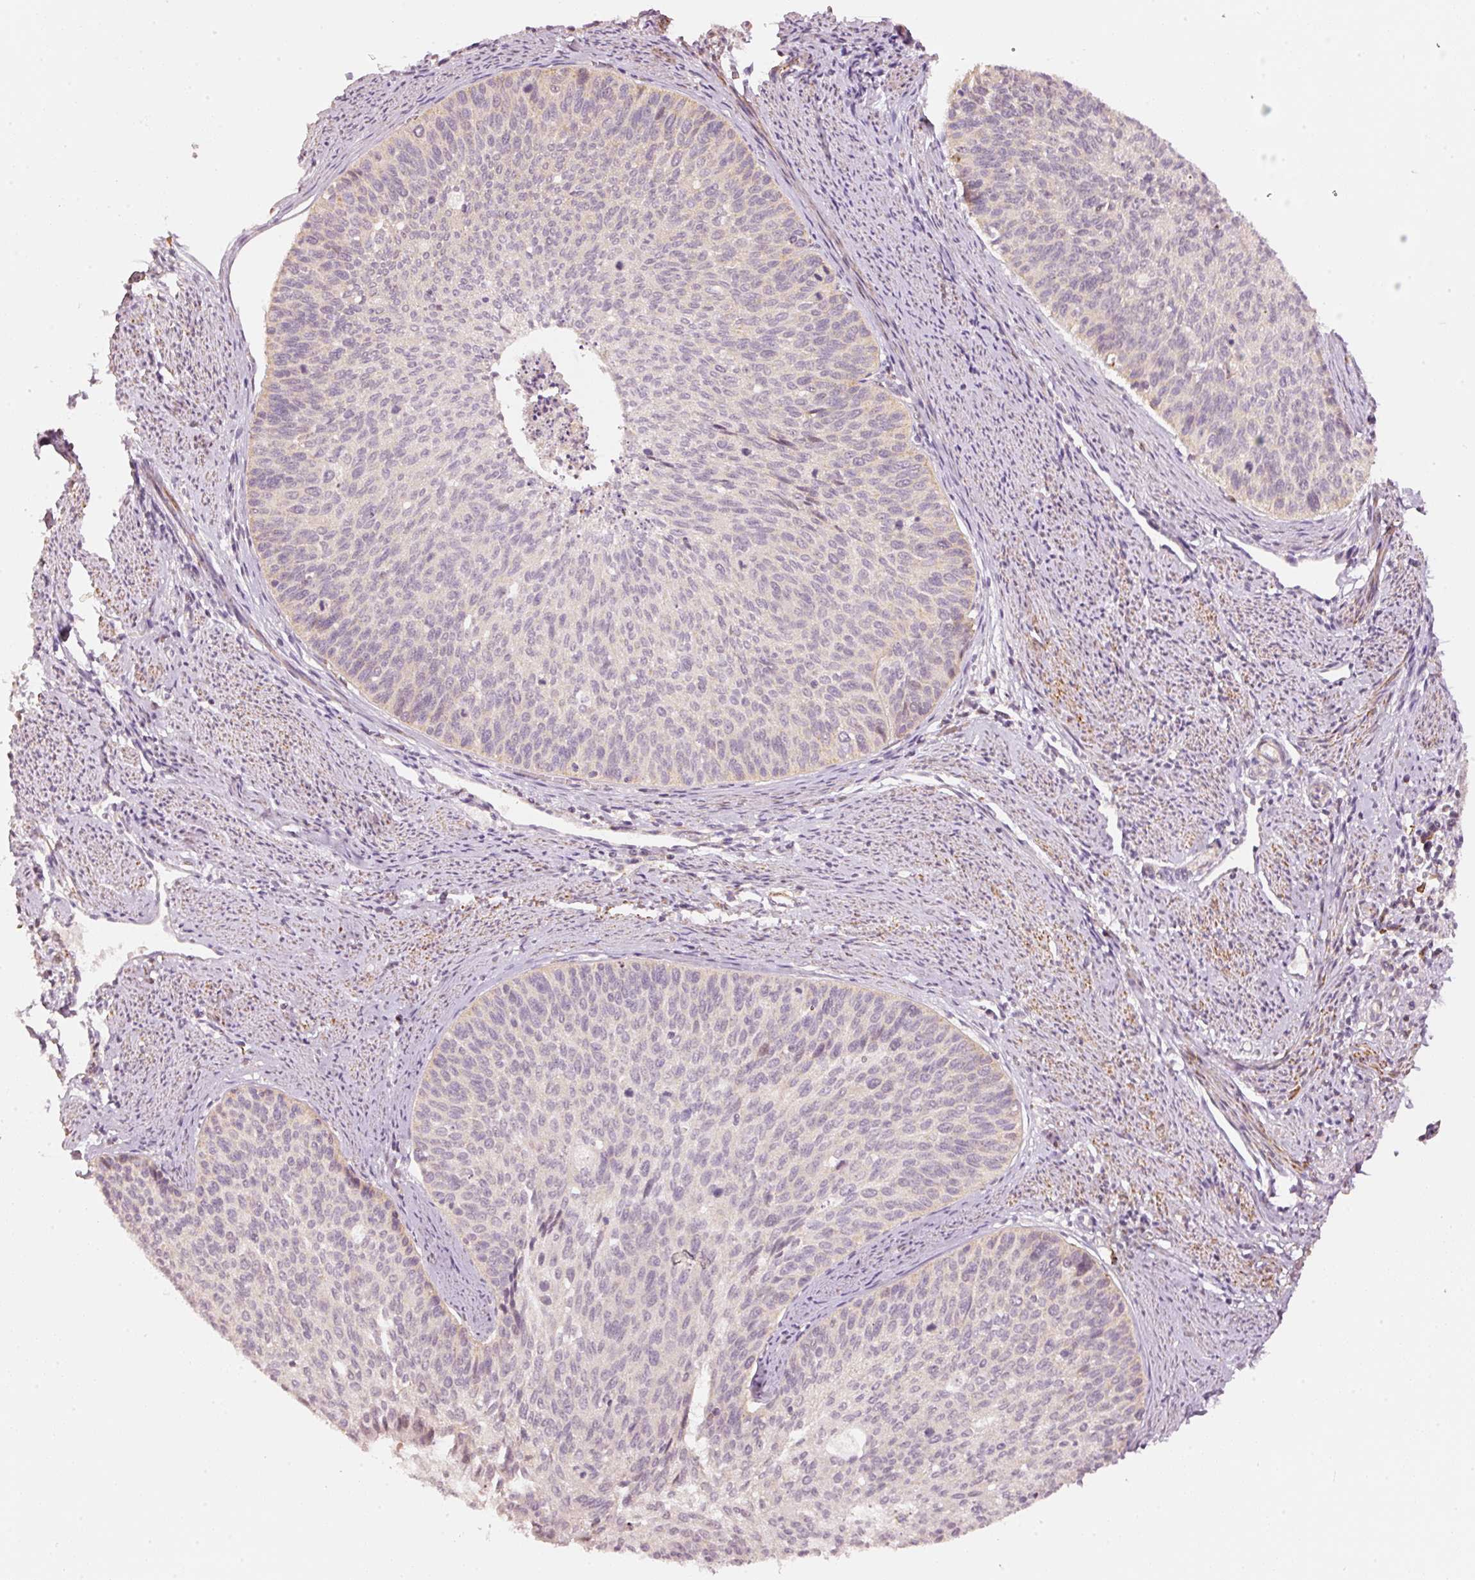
{"staining": {"intensity": "negative", "quantity": "none", "location": "none"}, "tissue": "cervical cancer", "cell_type": "Tumor cells", "image_type": "cancer", "snomed": [{"axis": "morphology", "description": "Squamous cell carcinoma, NOS"}, {"axis": "topography", "description": "Cervix"}], "caption": "Cervical cancer was stained to show a protein in brown. There is no significant staining in tumor cells.", "gene": "ARHGAP22", "patient": {"sex": "female", "age": 55}}